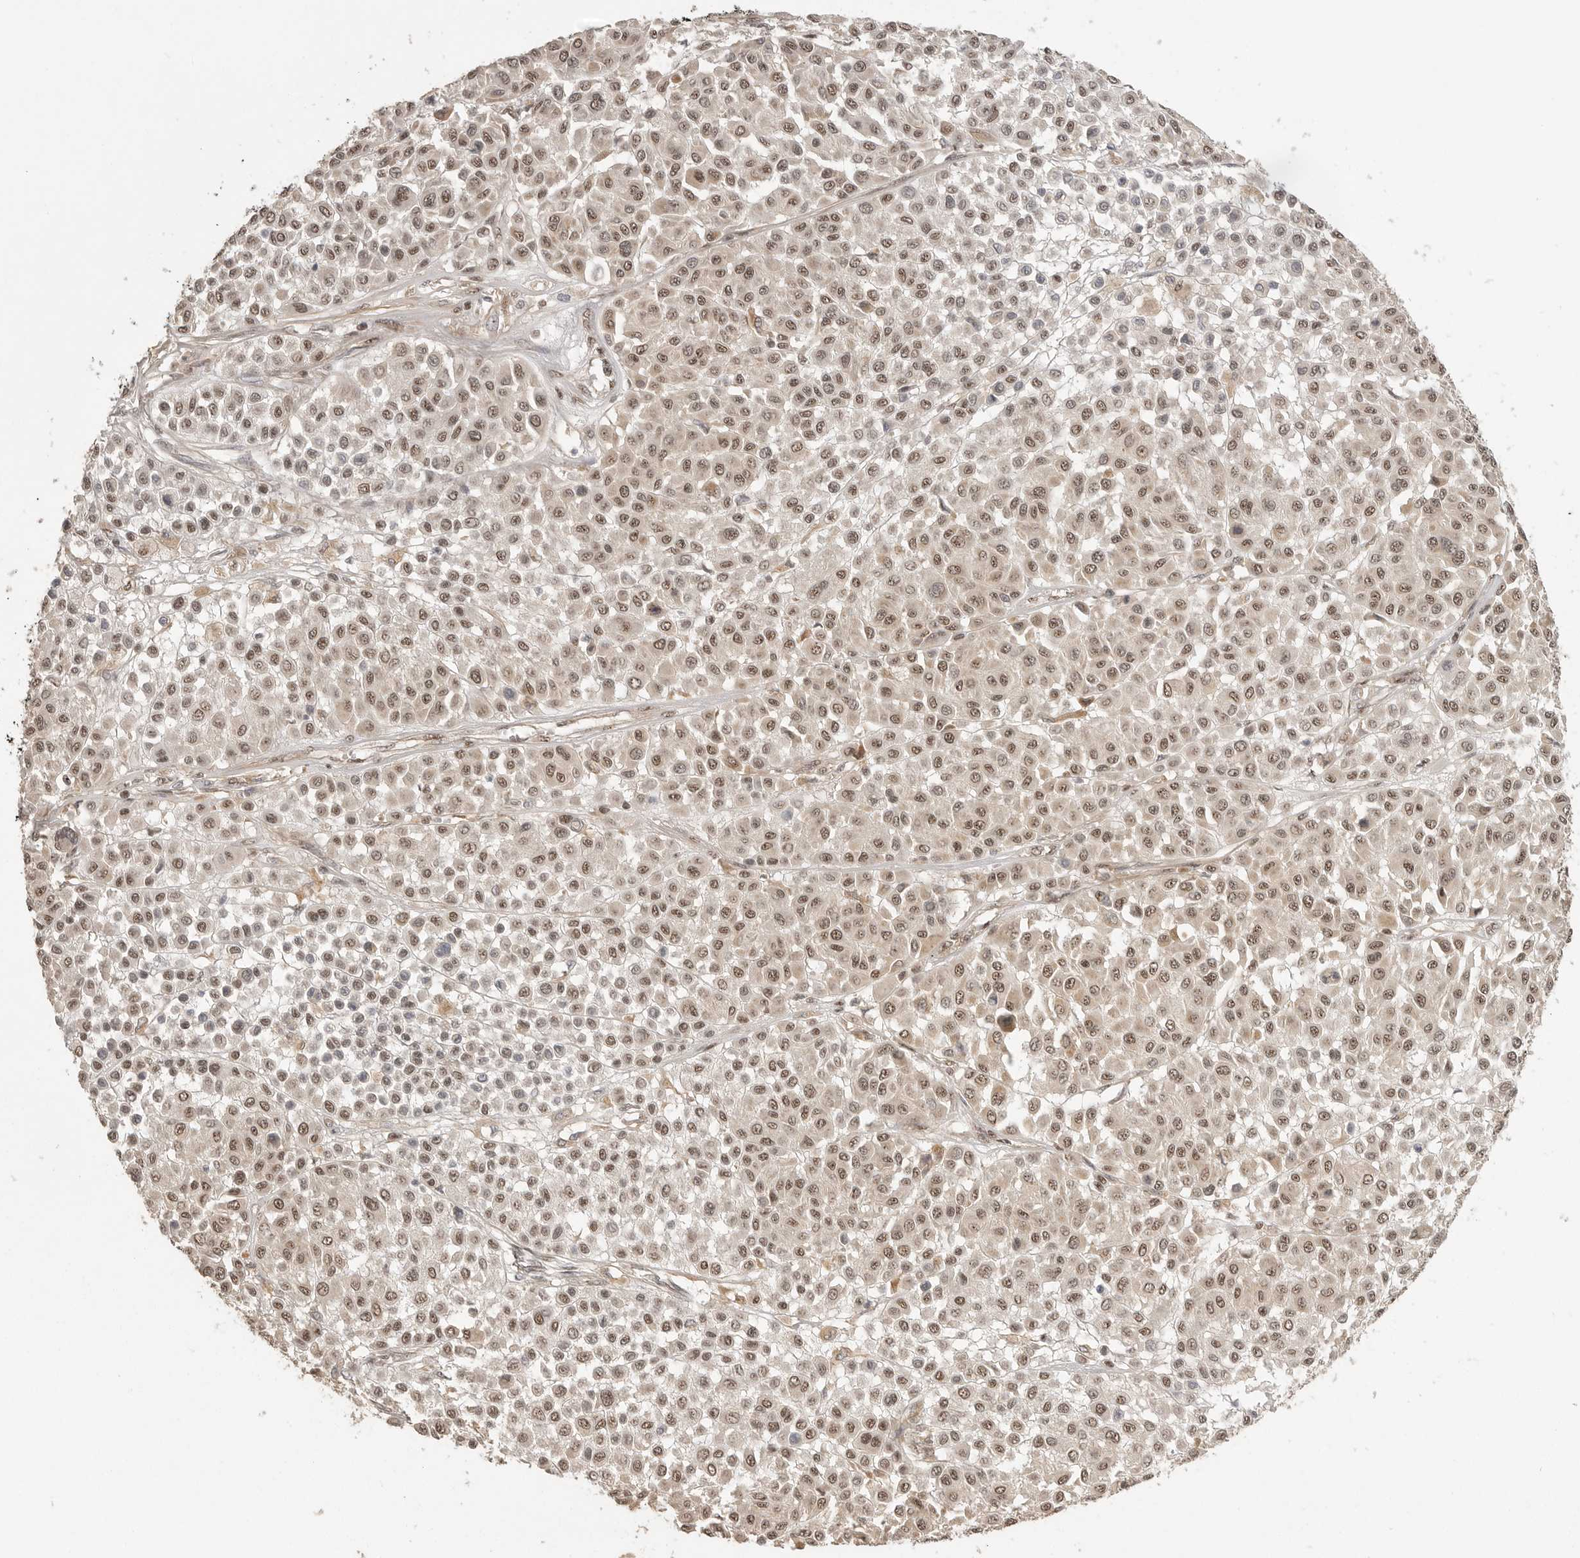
{"staining": {"intensity": "moderate", "quantity": ">75%", "location": "nuclear"}, "tissue": "melanoma", "cell_type": "Tumor cells", "image_type": "cancer", "snomed": [{"axis": "morphology", "description": "Malignant melanoma, Metastatic site"}, {"axis": "topography", "description": "Soft tissue"}], "caption": "A micrograph of human malignant melanoma (metastatic site) stained for a protein exhibits moderate nuclear brown staining in tumor cells. The staining is performed using DAB brown chromogen to label protein expression. The nuclei are counter-stained blue using hematoxylin.", "gene": "POMP", "patient": {"sex": "male", "age": 41}}